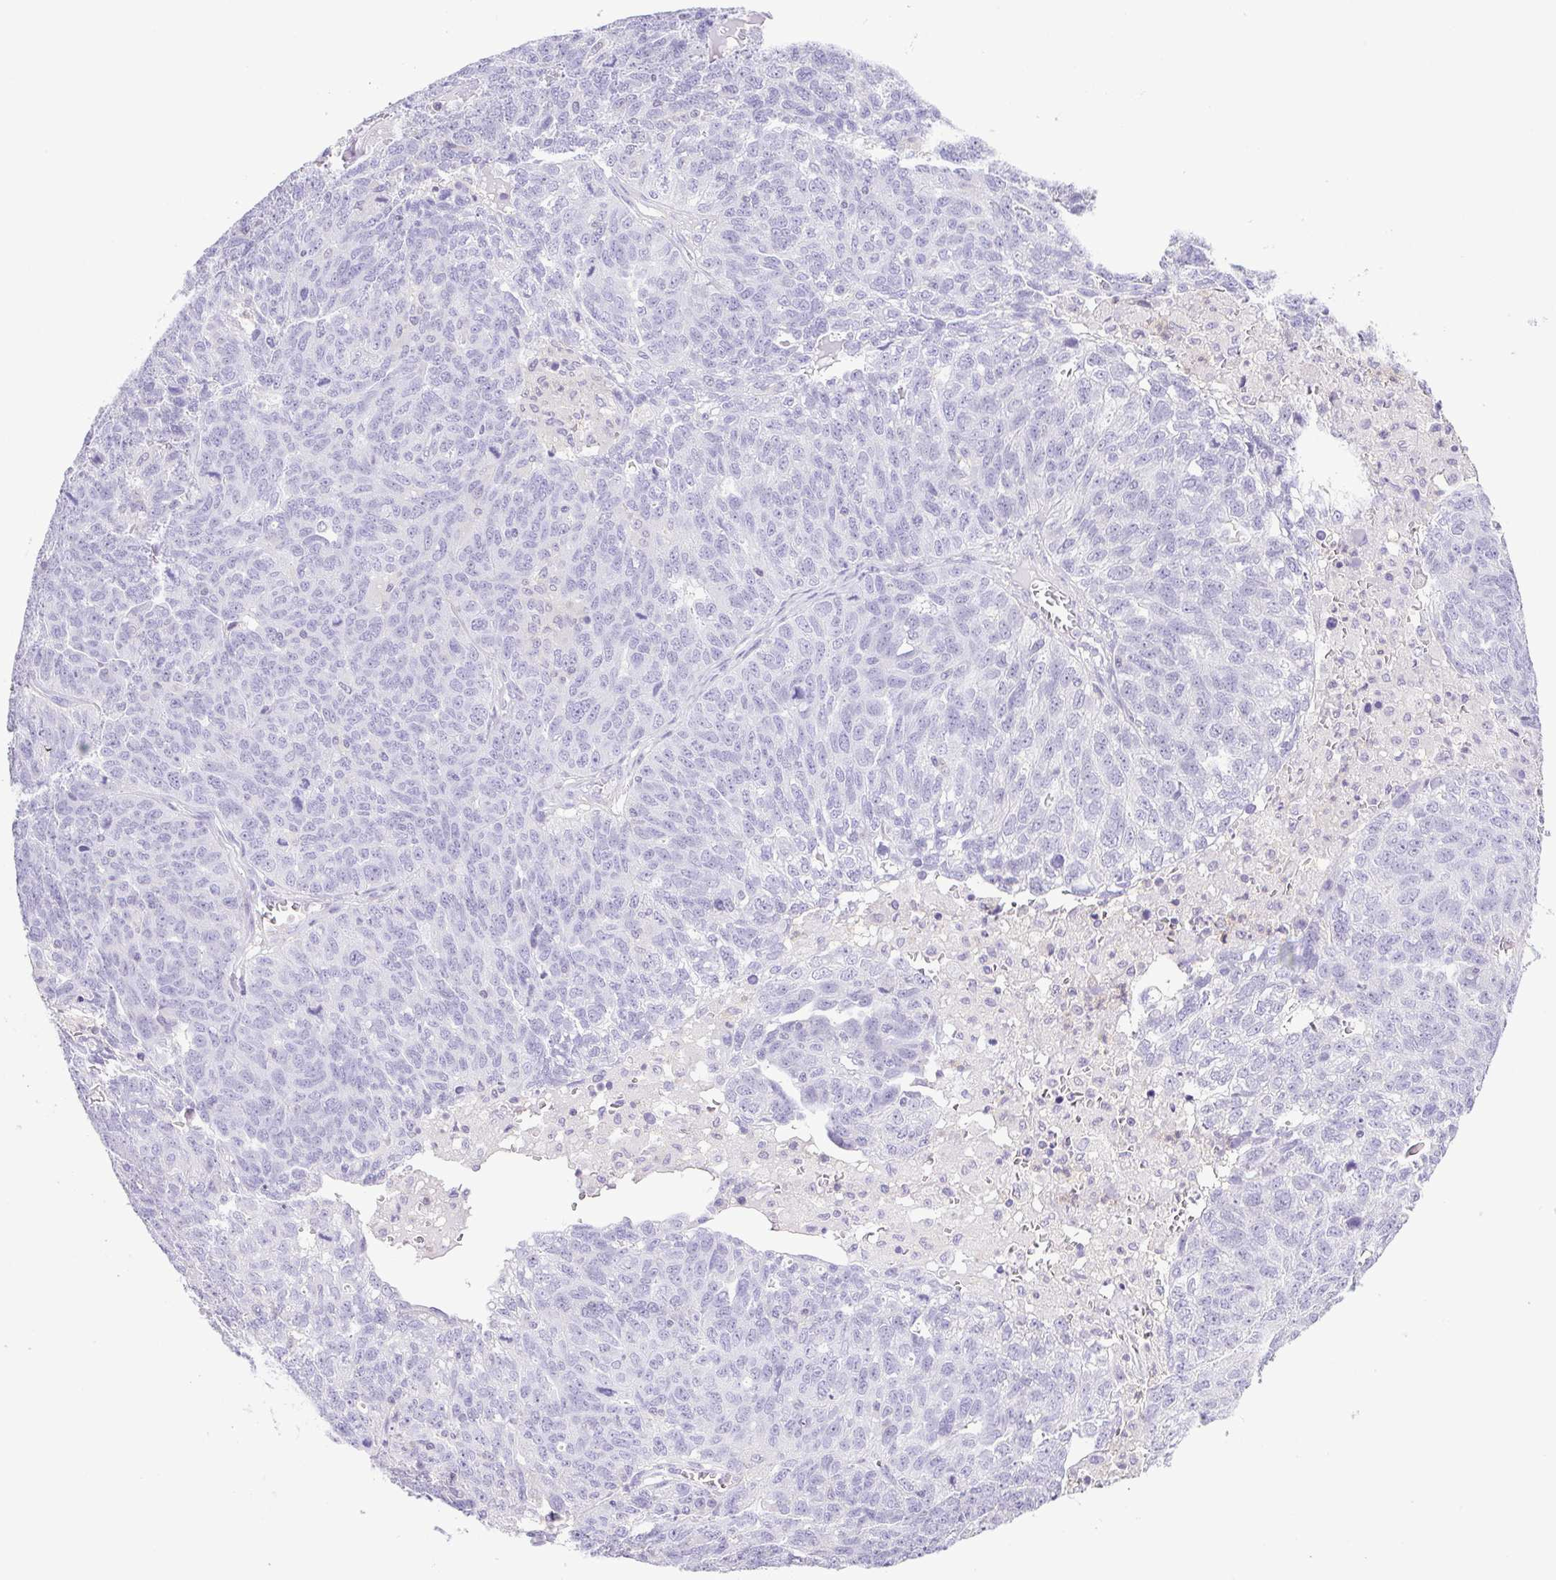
{"staining": {"intensity": "negative", "quantity": "none", "location": "none"}, "tissue": "ovarian cancer", "cell_type": "Tumor cells", "image_type": "cancer", "snomed": [{"axis": "morphology", "description": "Cystadenocarcinoma, serous, NOS"}, {"axis": "topography", "description": "Ovary"}], "caption": "Tumor cells show no significant expression in ovarian cancer. (DAB immunohistochemistry with hematoxylin counter stain).", "gene": "SYNPR", "patient": {"sex": "female", "age": 71}}